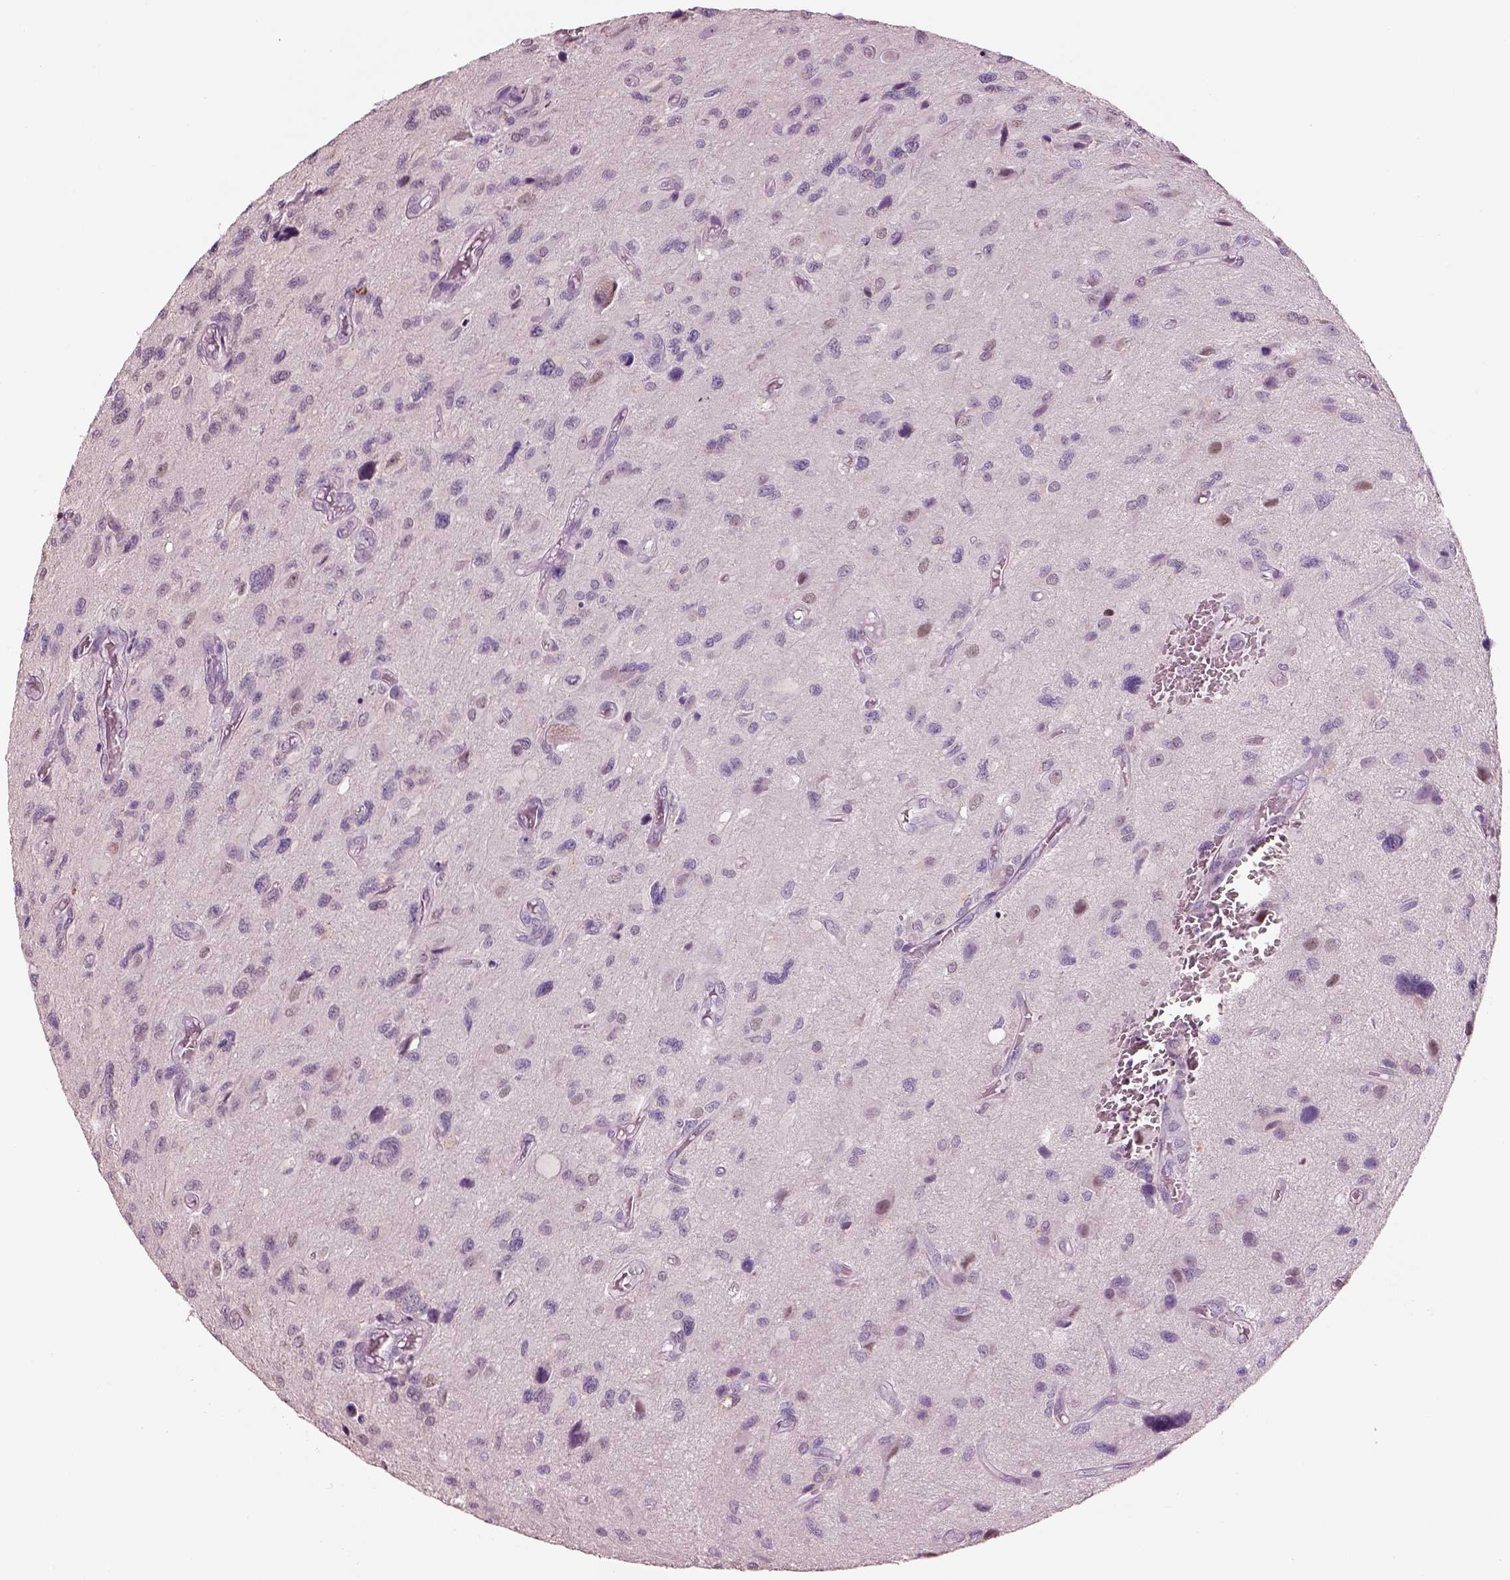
{"staining": {"intensity": "negative", "quantity": "none", "location": "none"}, "tissue": "glioma", "cell_type": "Tumor cells", "image_type": "cancer", "snomed": [{"axis": "morphology", "description": "Glioma, malignant, NOS"}, {"axis": "morphology", "description": "Glioma, malignant, High grade"}, {"axis": "topography", "description": "Brain"}], "caption": "This is a micrograph of immunohistochemistry (IHC) staining of glioma, which shows no expression in tumor cells.", "gene": "ELSPBP1", "patient": {"sex": "female", "age": 71}}